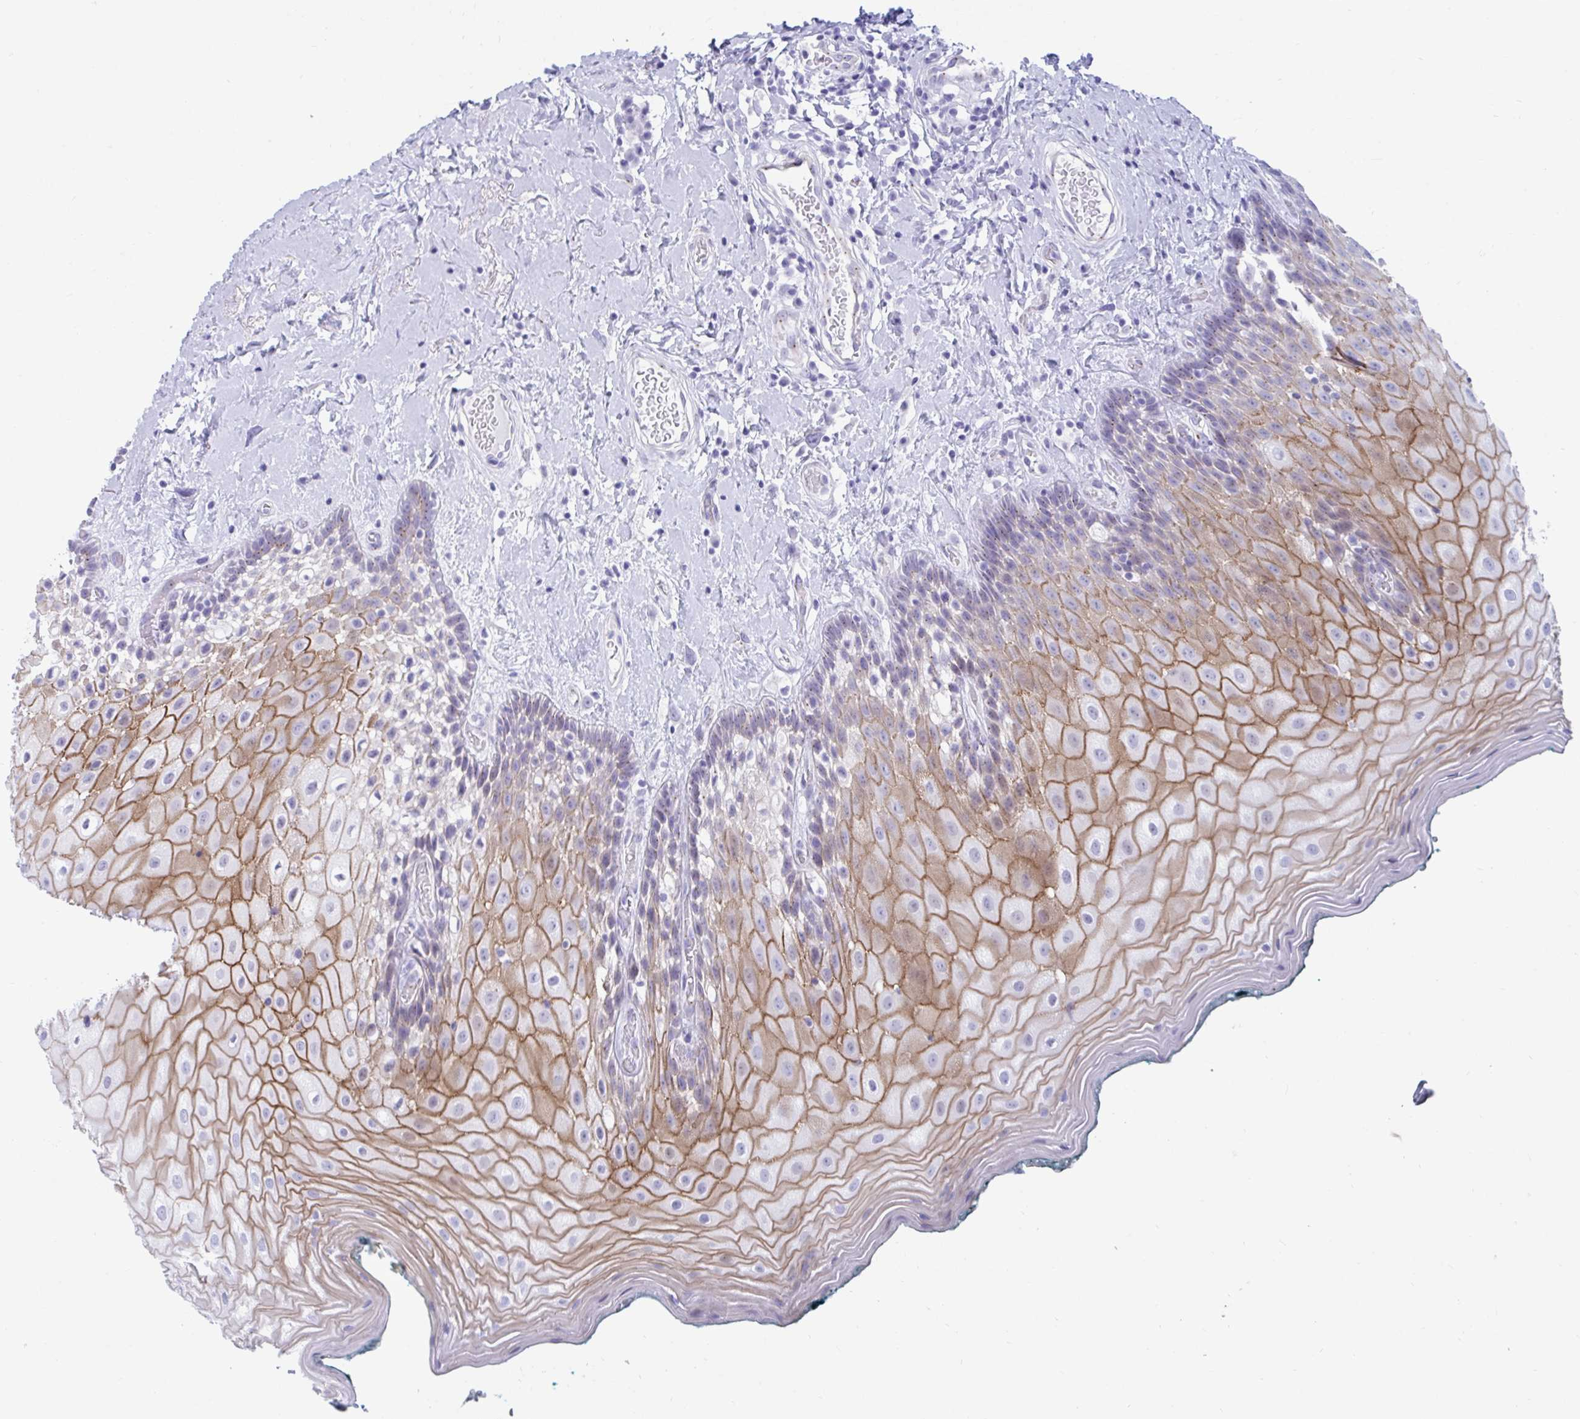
{"staining": {"intensity": "moderate", "quantity": "<25%", "location": "cytoplasmic/membranous"}, "tissue": "oral mucosa", "cell_type": "Squamous epithelial cells", "image_type": "normal", "snomed": [{"axis": "morphology", "description": "Normal tissue, NOS"}, {"axis": "morphology", "description": "Squamous cell carcinoma, NOS"}, {"axis": "topography", "description": "Oral tissue"}, {"axis": "topography", "description": "Head-Neck"}], "caption": "Immunohistochemical staining of benign human oral mucosa displays low levels of moderate cytoplasmic/membranous expression in about <25% of squamous epithelial cells.", "gene": "TTC30A", "patient": {"sex": "male", "age": 64}}